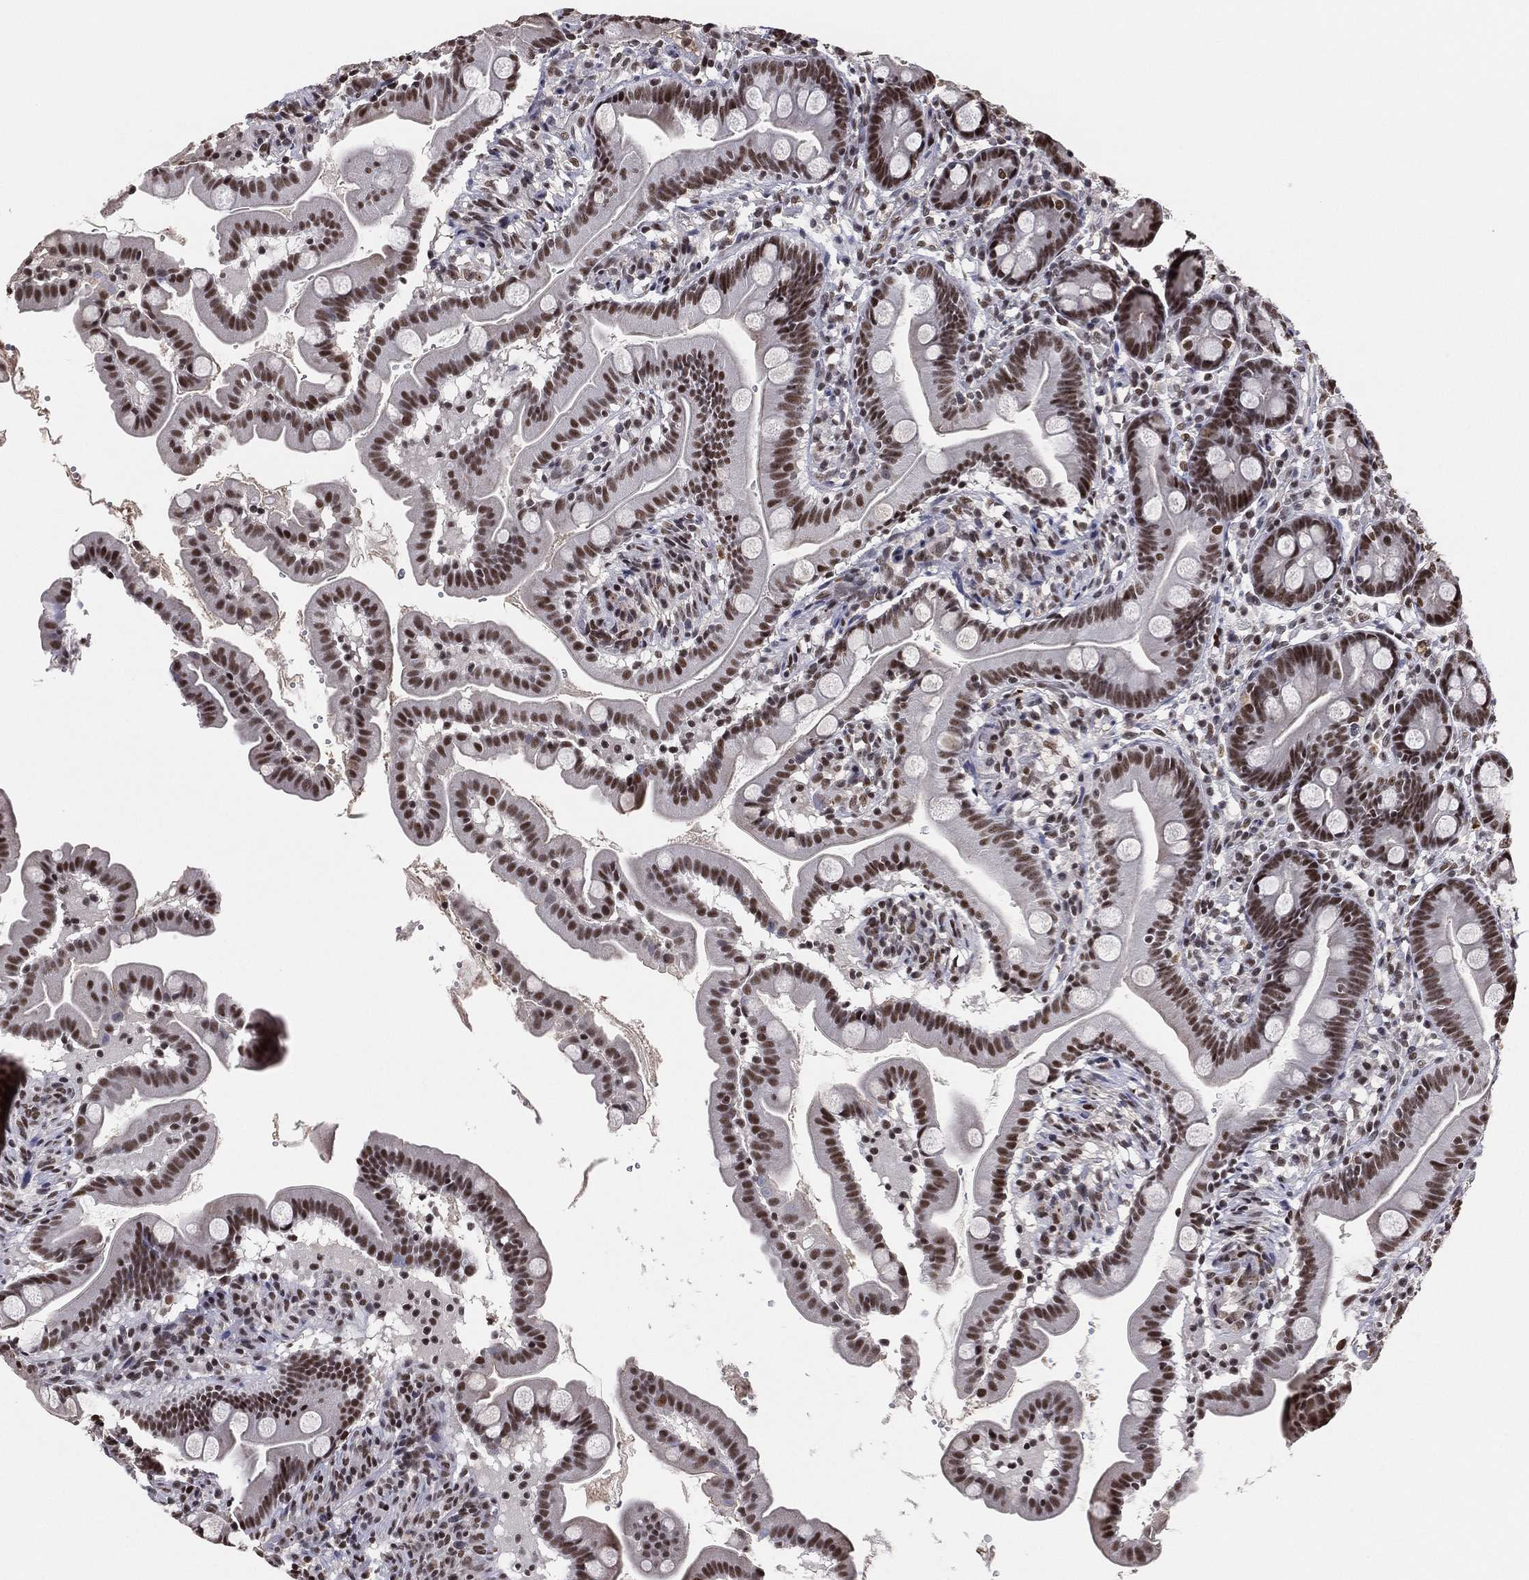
{"staining": {"intensity": "strong", "quantity": "<25%", "location": "nuclear"}, "tissue": "small intestine", "cell_type": "Glandular cells", "image_type": "normal", "snomed": [{"axis": "morphology", "description": "Normal tissue, NOS"}, {"axis": "topography", "description": "Small intestine"}], "caption": "A brown stain labels strong nuclear positivity of a protein in glandular cells of benign small intestine.", "gene": "GPALPP1", "patient": {"sex": "female", "age": 44}}